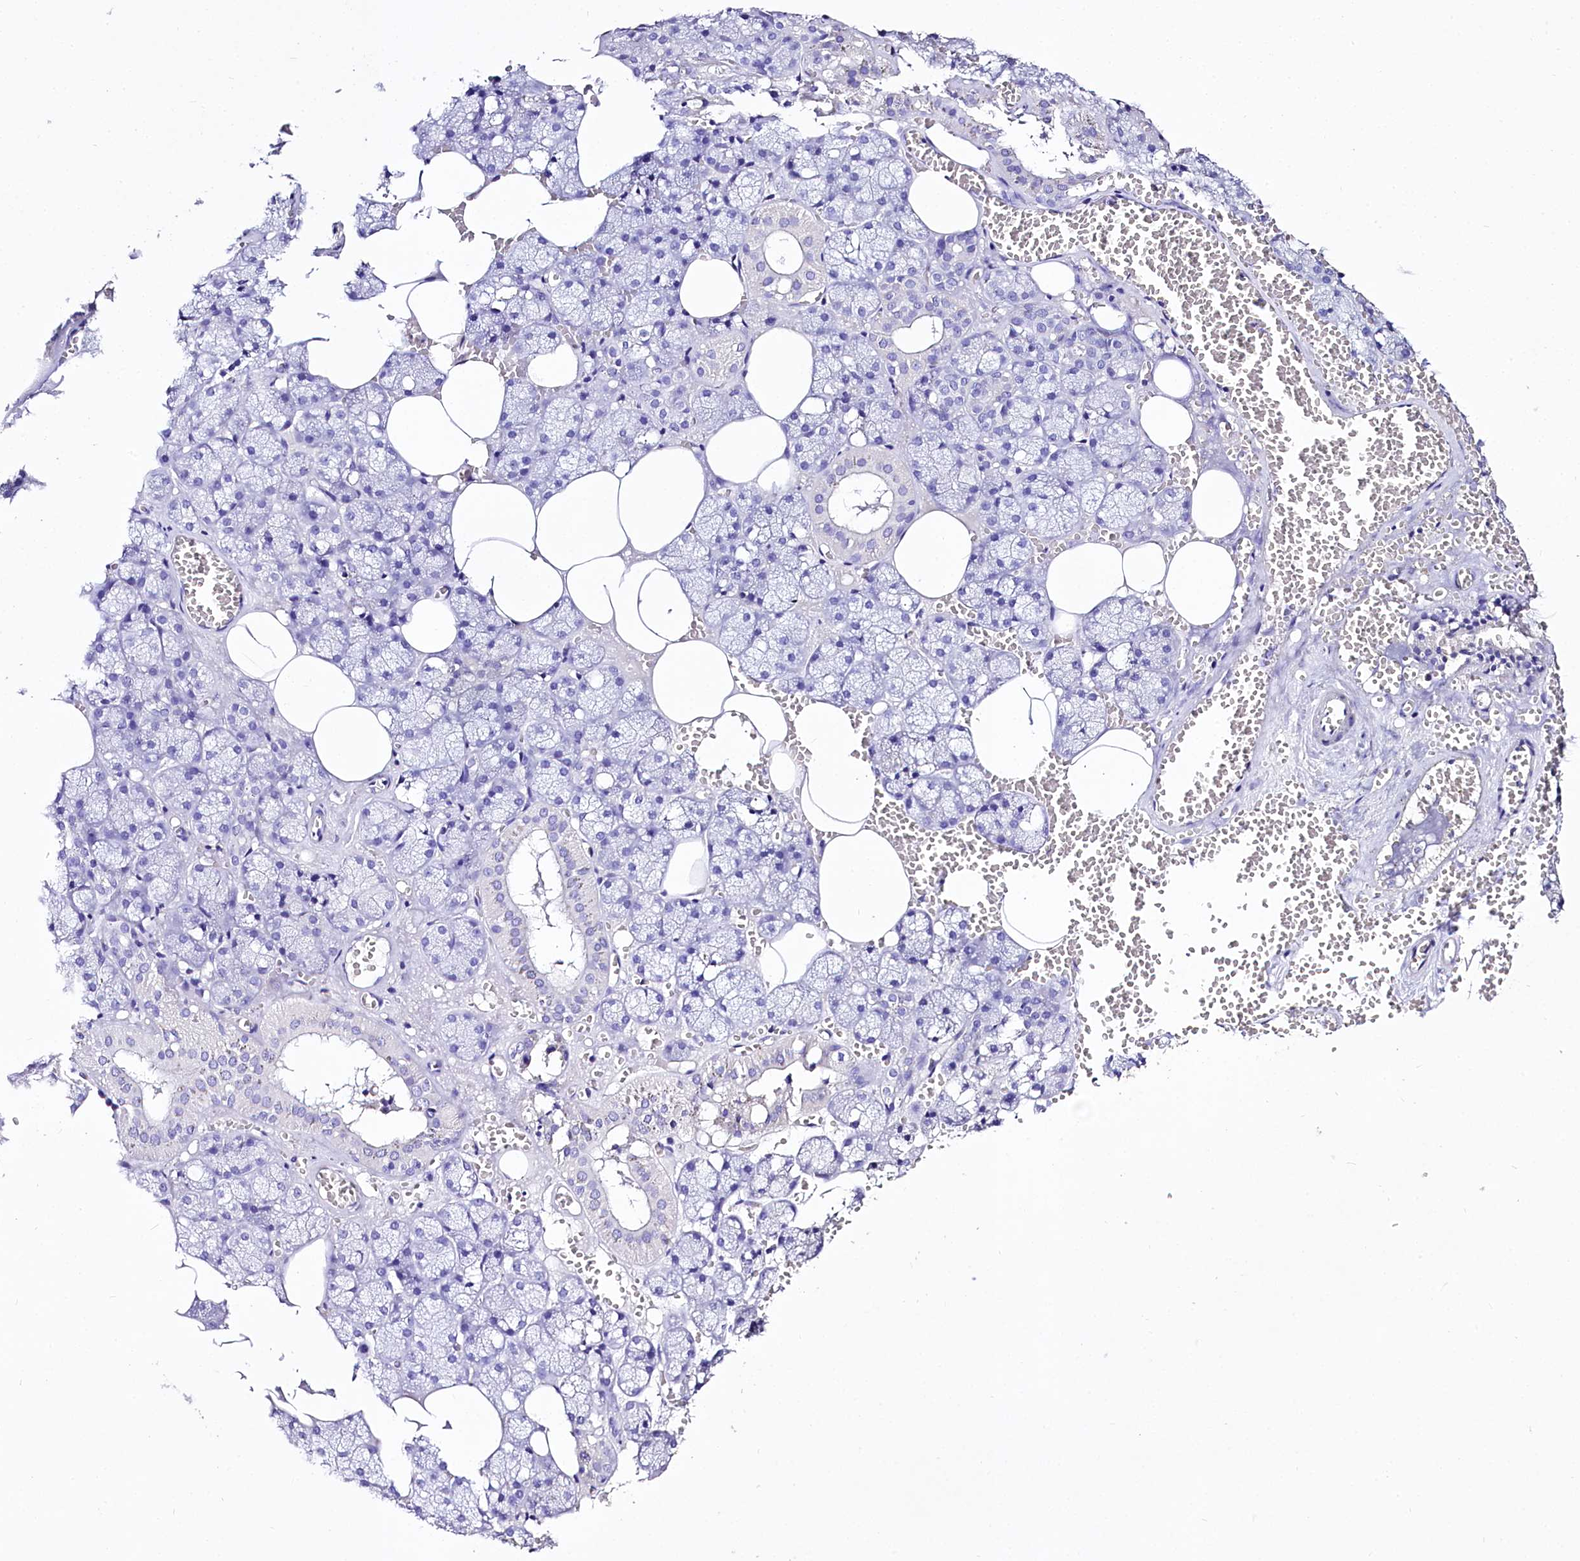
{"staining": {"intensity": "negative", "quantity": "none", "location": "none"}, "tissue": "salivary gland", "cell_type": "Glandular cells", "image_type": "normal", "snomed": [{"axis": "morphology", "description": "Normal tissue, NOS"}, {"axis": "topography", "description": "Salivary gland"}], "caption": "IHC micrograph of normal salivary gland: salivary gland stained with DAB reveals no significant protein expression in glandular cells.", "gene": "A2ML1", "patient": {"sex": "male", "age": 62}}